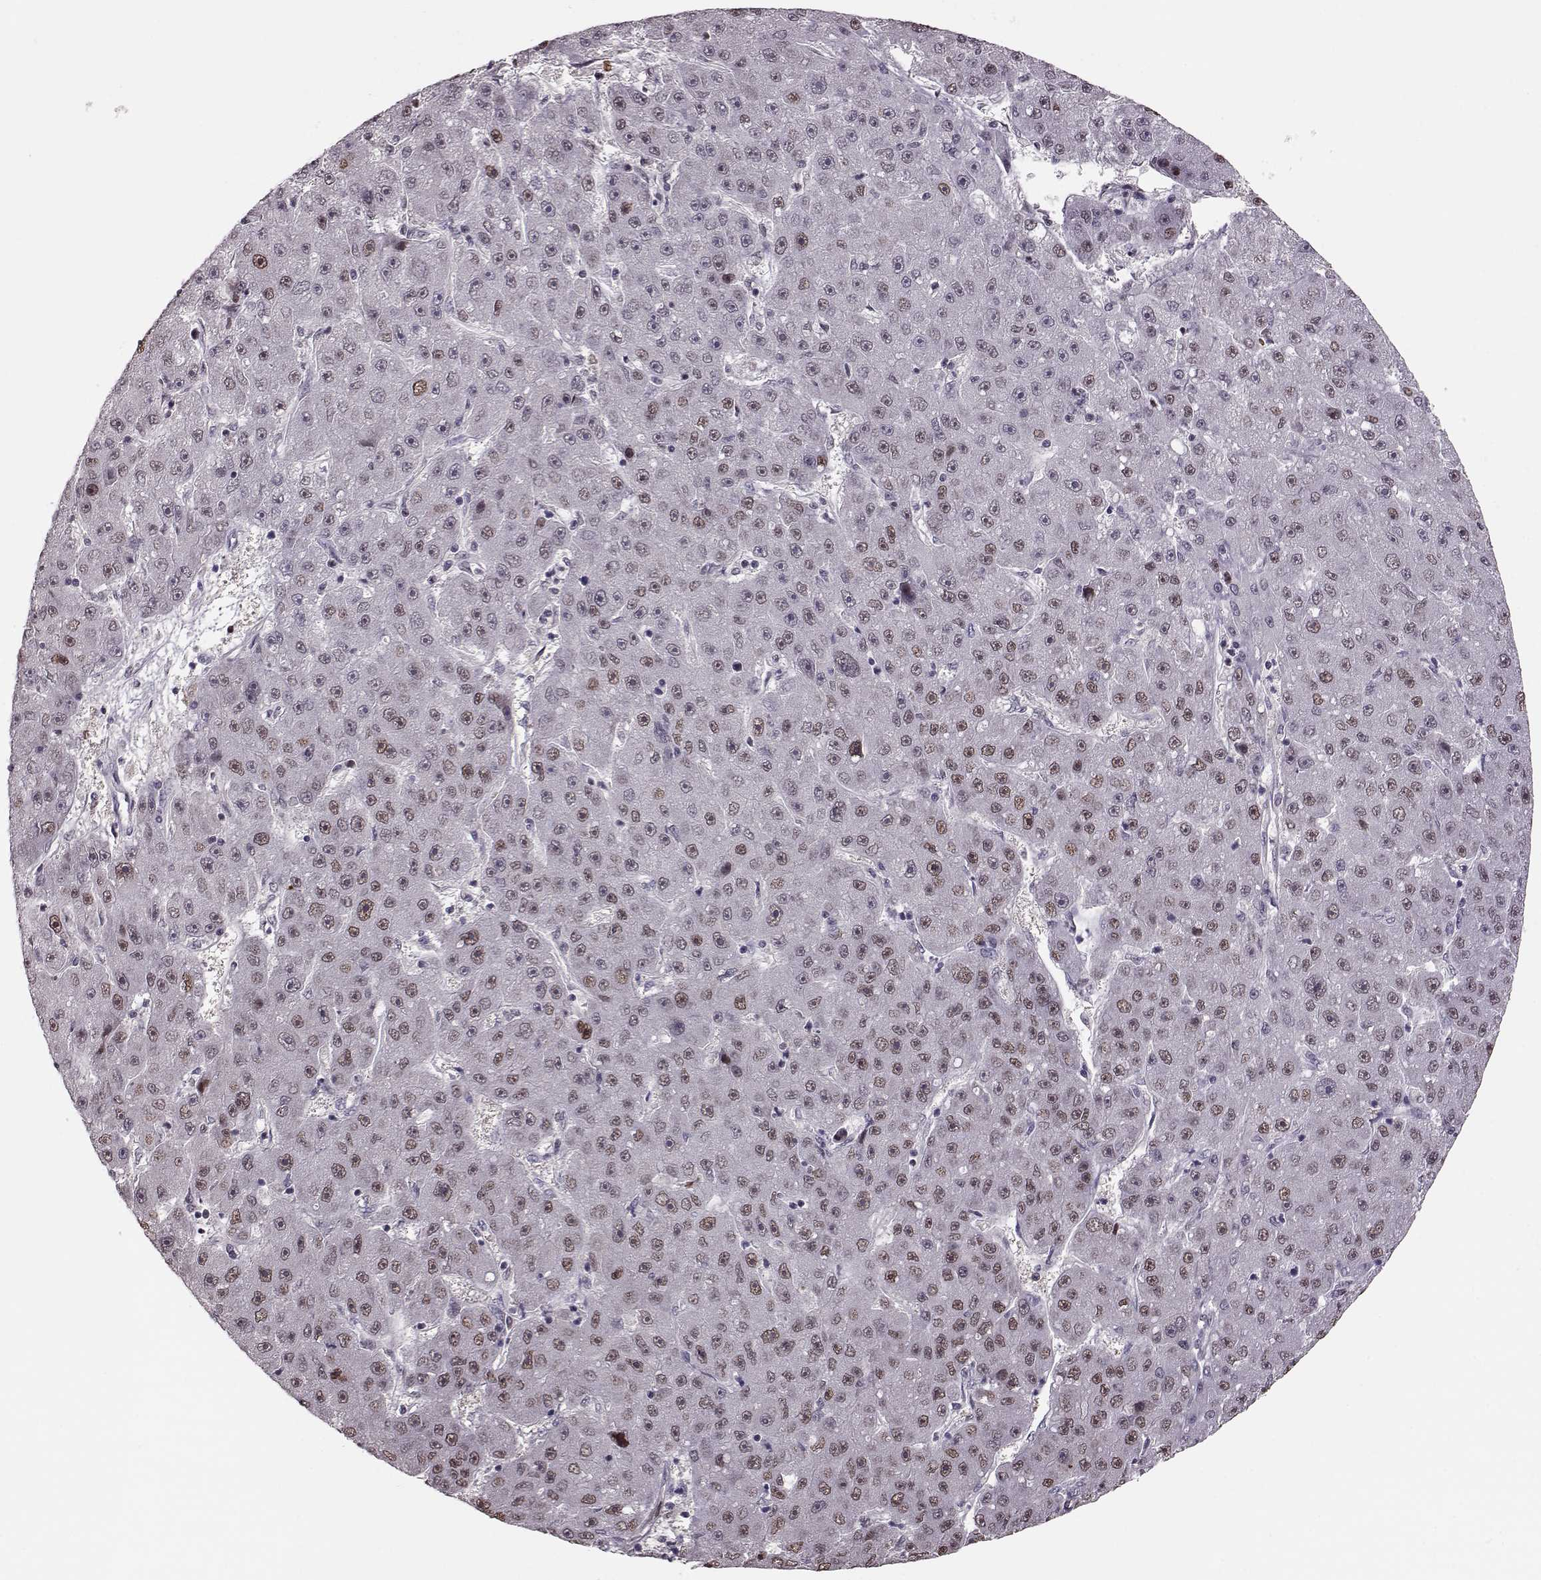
{"staining": {"intensity": "moderate", "quantity": "<25%", "location": "nuclear"}, "tissue": "liver cancer", "cell_type": "Tumor cells", "image_type": "cancer", "snomed": [{"axis": "morphology", "description": "Carcinoma, Hepatocellular, NOS"}, {"axis": "topography", "description": "Liver"}], "caption": "Protein expression analysis of liver cancer shows moderate nuclear staining in about <25% of tumor cells.", "gene": "KLF6", "patient": {"sex": "male", "age": 67}}